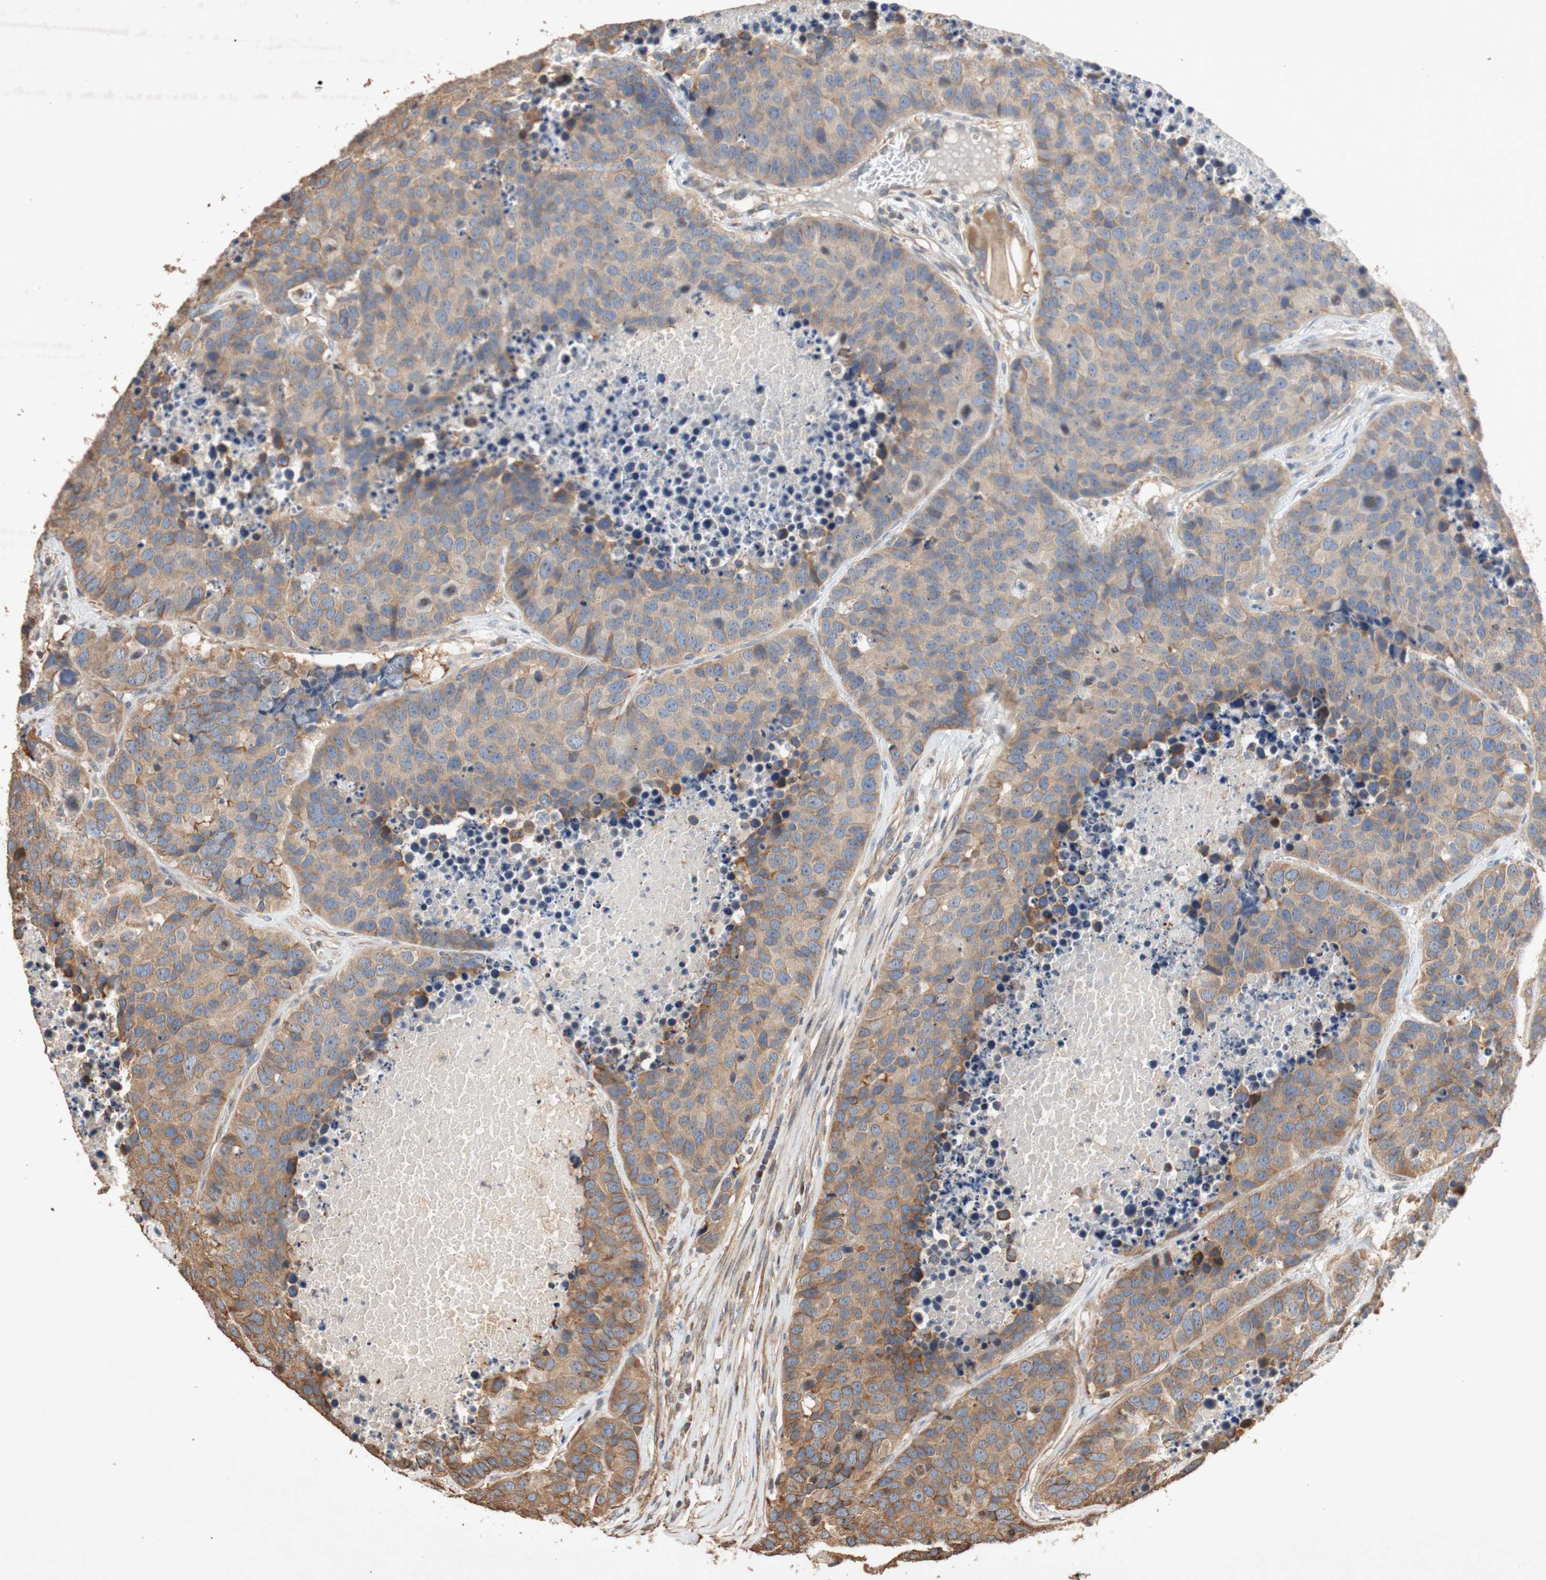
{"staining": {"intensity": "moderate", "quantity": "25%-75%", "location": "cytoplasmic/membranous"}, "tissue": "carcinoid", "cell_type": "Tumor cells", "image_type": "cancer", "snomed": [{"axis": "morphology", "description": "Carcinoid, malignant, NOS"}, {"axis": "topography", "description": "Lung"}], "caption": "Carcinoid (malignant) stained for a protein exhibits moderate cytoplasmic/membranous positivity in tumor cells.", "gene": "TUBB", "patient": {"sex": "male", "age": 60}}